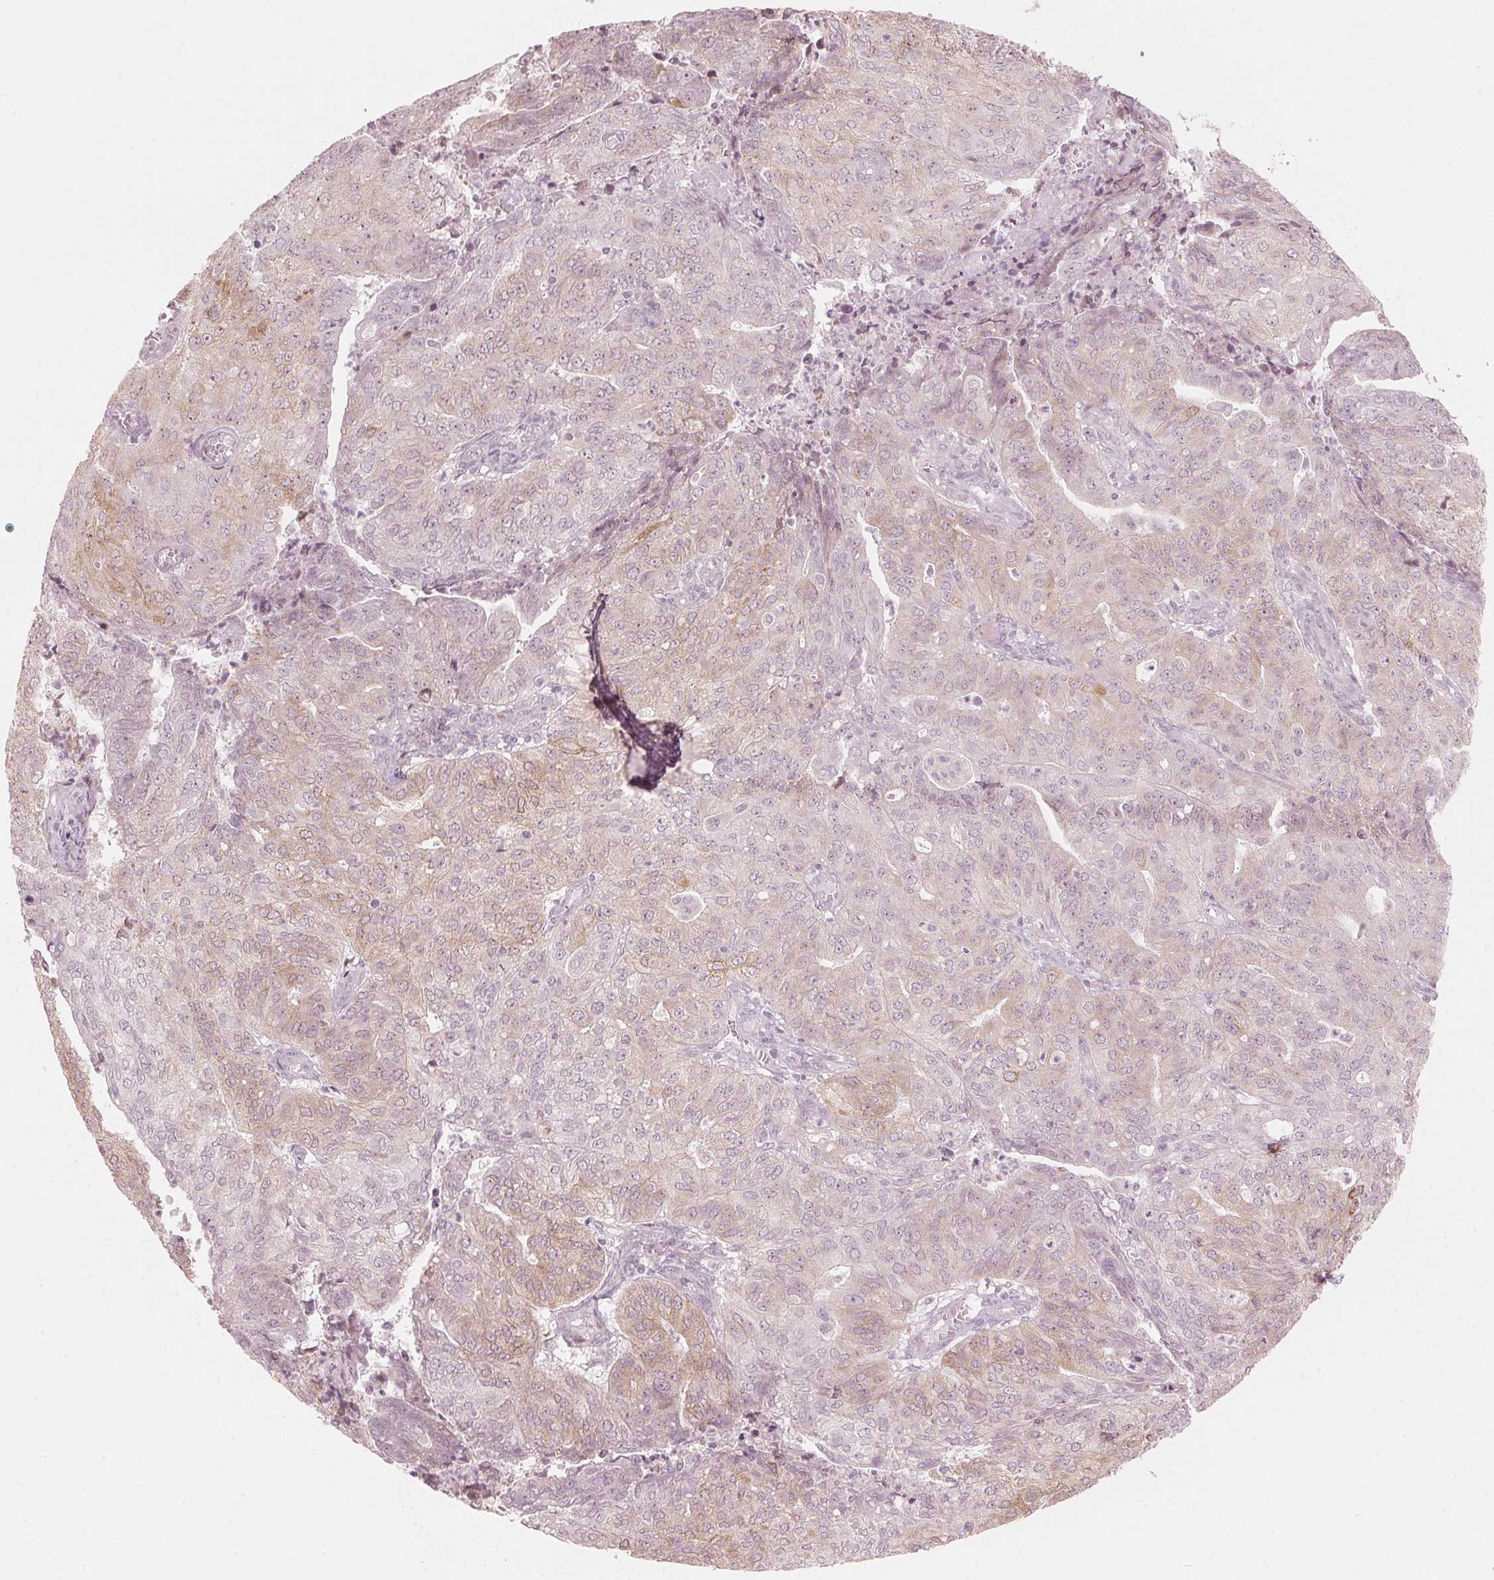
{"staining": {"intensity": "weak", "quantity": "<25%", "location": "cytoplasmic/membranous"}, "tissue": "endometrial cancer", "cell_type": "Tumor cells", "image_type": "cancer", "snomed": [{"axis": "morphology", "description": "Adenocarcinoma, NOS"}, {"axis": "topography", "description": "Endometrium"}], "caption": "IHC micrograph of human endometrial cancer (adenocarcinoma) stained for a protein (brown), which shows no positivity in tumor cells.", "gene": "TMED6", "patient": {"sex": "female", "age": 82}}